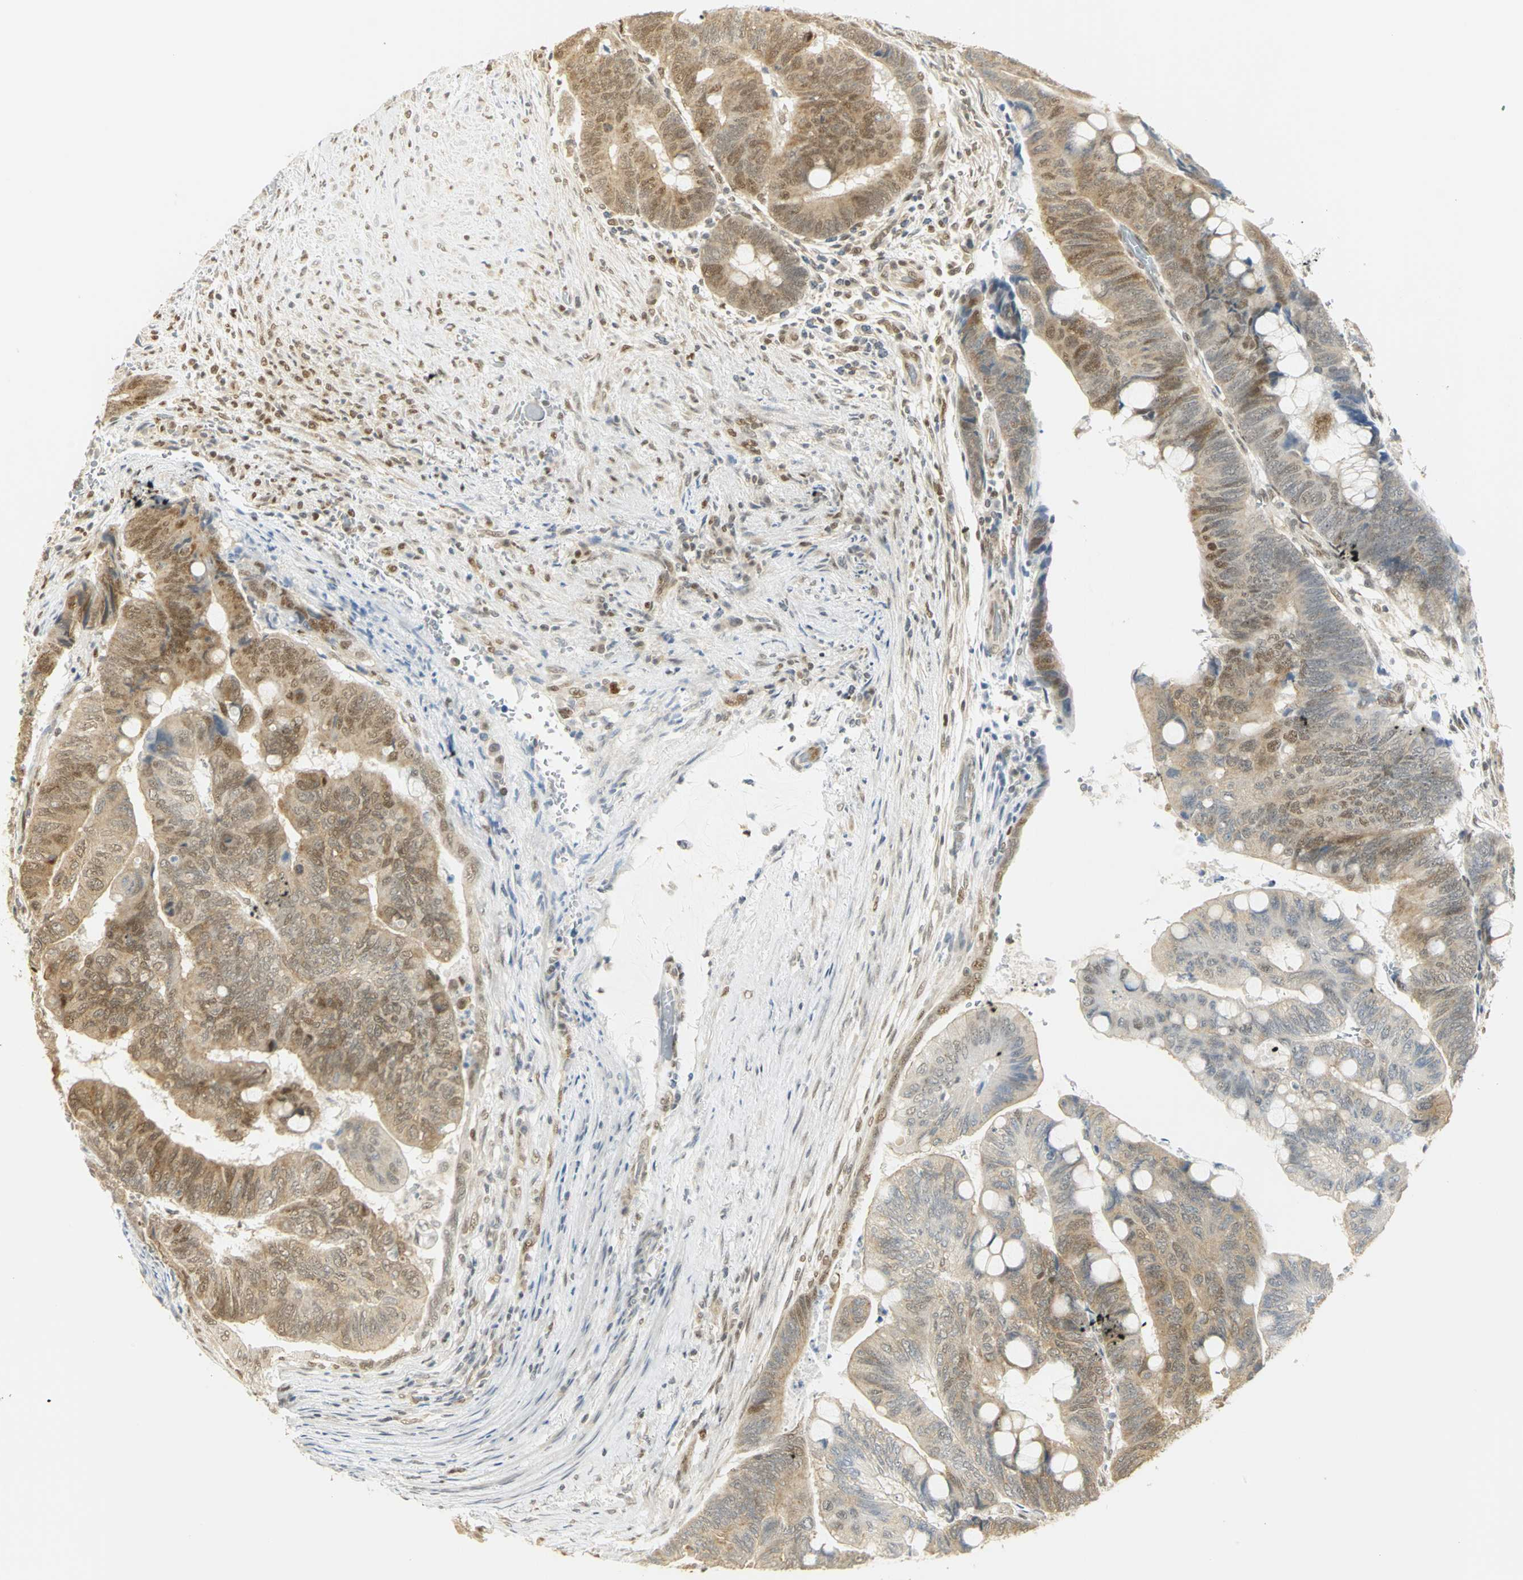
{"staining": {"intensity": "moderate", "quantity": ">75%", "location": "cytoplasmic/membranous"}, "tissue": "colorectal cancer", "cell_type": "Tumor cells", "image_type": "cancer", "snomed": [{"axis": "morphology", "description": "Normal tissue, NOS"}, {"axis": "morphology", "description": "Adenocarcinoma, NOS"}, {"axis": "topography", "description": "Rectum"}, {"axis": "topography", "description": "Peripheral nerve tissue"}], "caption": "Protein staining demonstrates moderate cytoplasmic/membranous staining in approximately >75% of tumor cells in adenocarcinoma (colorectal).", "gene": "DDX5", "patient": {"sex": "male", "age": 92}}